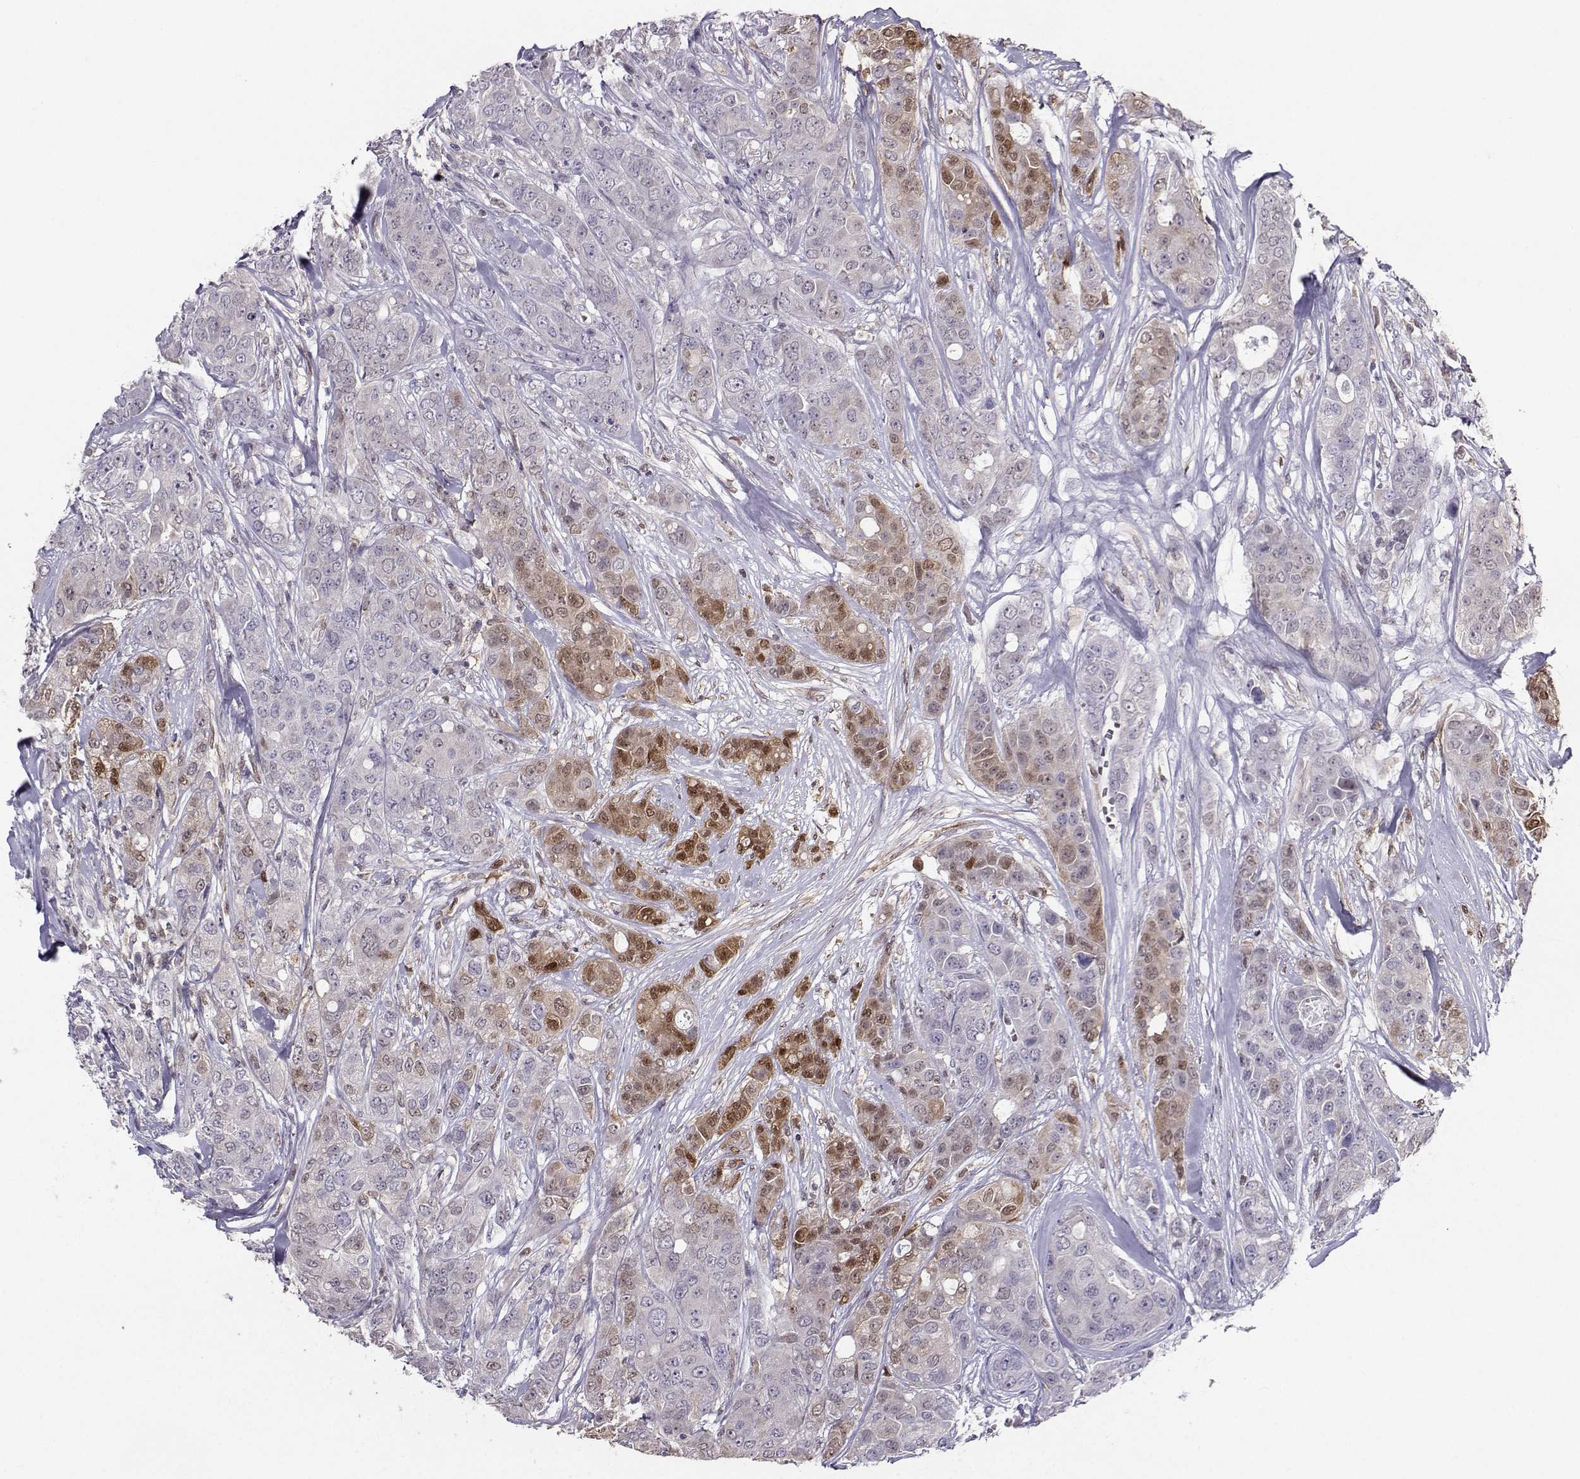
{"staining": {"intensity": "moderate", "quantity": "<25%", "location": "cytoplasmic/membranous,nuclear"}, "tissue": "breast cancer", "cell_type": "Tumor cells", "image_type": "cancer", "snomed": [{"axis": "morphology", "description": "Duct carcinoma"}, {"axis": "topography", "description": "Breast"}], "caption": "Breast intraductal carcinoma stained with a protein marker displays moderate staining in tumor cells.", "gene": "PGK1", "patient": {"sex": "female", "age": 43}}